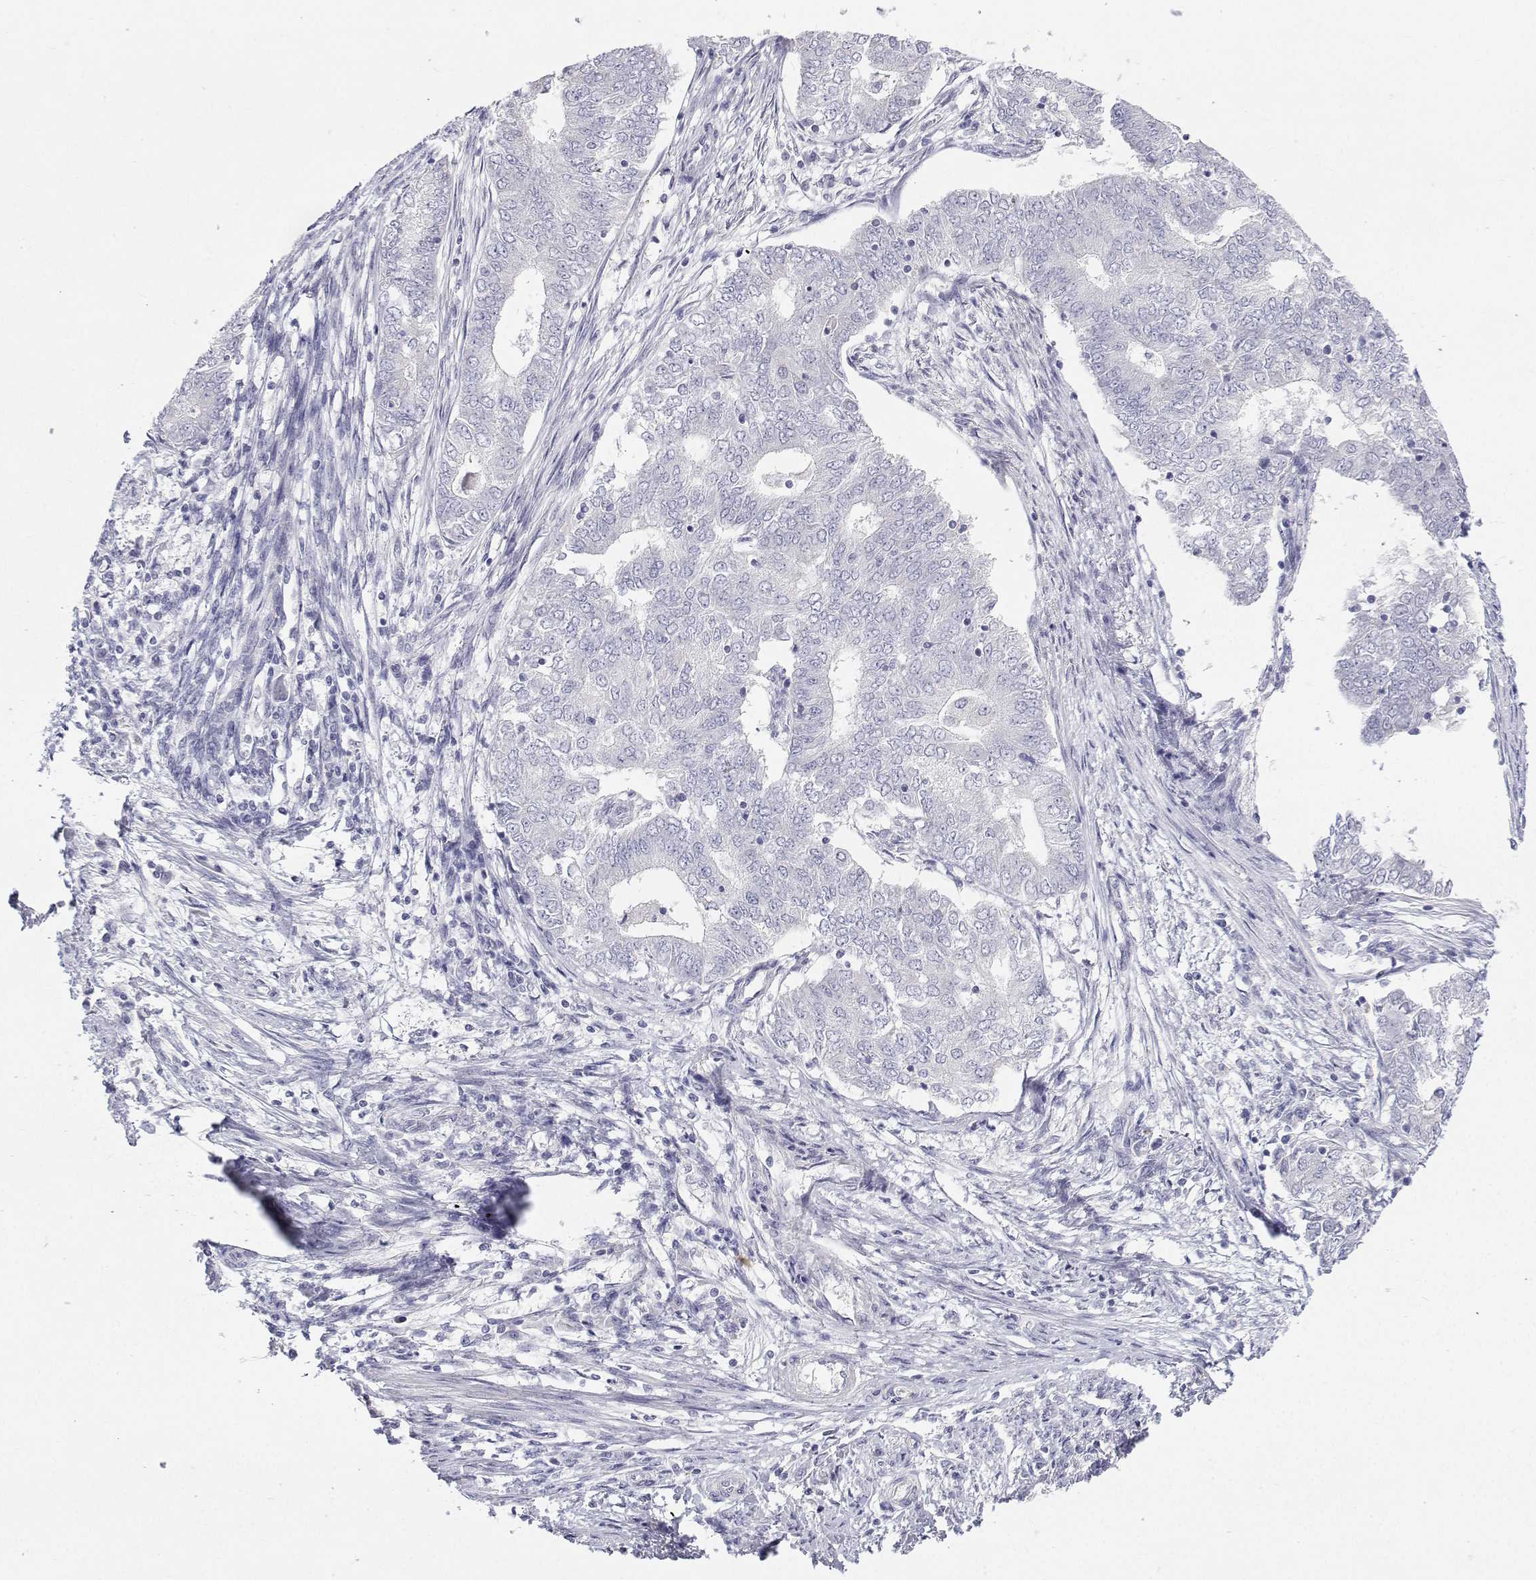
{"staining": {"intensity": "negative", "quantity": "none", "location": "none"}, "tissue": "endometrial cancer", "cell_type": "Tumor cells", "image_type": "cancer", "snomed": [{"axis": "morphology", "description": "Adenocarcinoma, NOS"}, {"axis": "topography", "description": "Endometrium"}], "caption": "An image of human endometrial cancer (adenocarcinoma) is negative for staining in tumor cells. The staining is performed using DAB (3,3'-diaminobenzidine) brown chromogen with nuclei counter-stained in using hematoxylin.", "gene": "ANKRD65", "patient": {"sex": "female", "age": 62}}